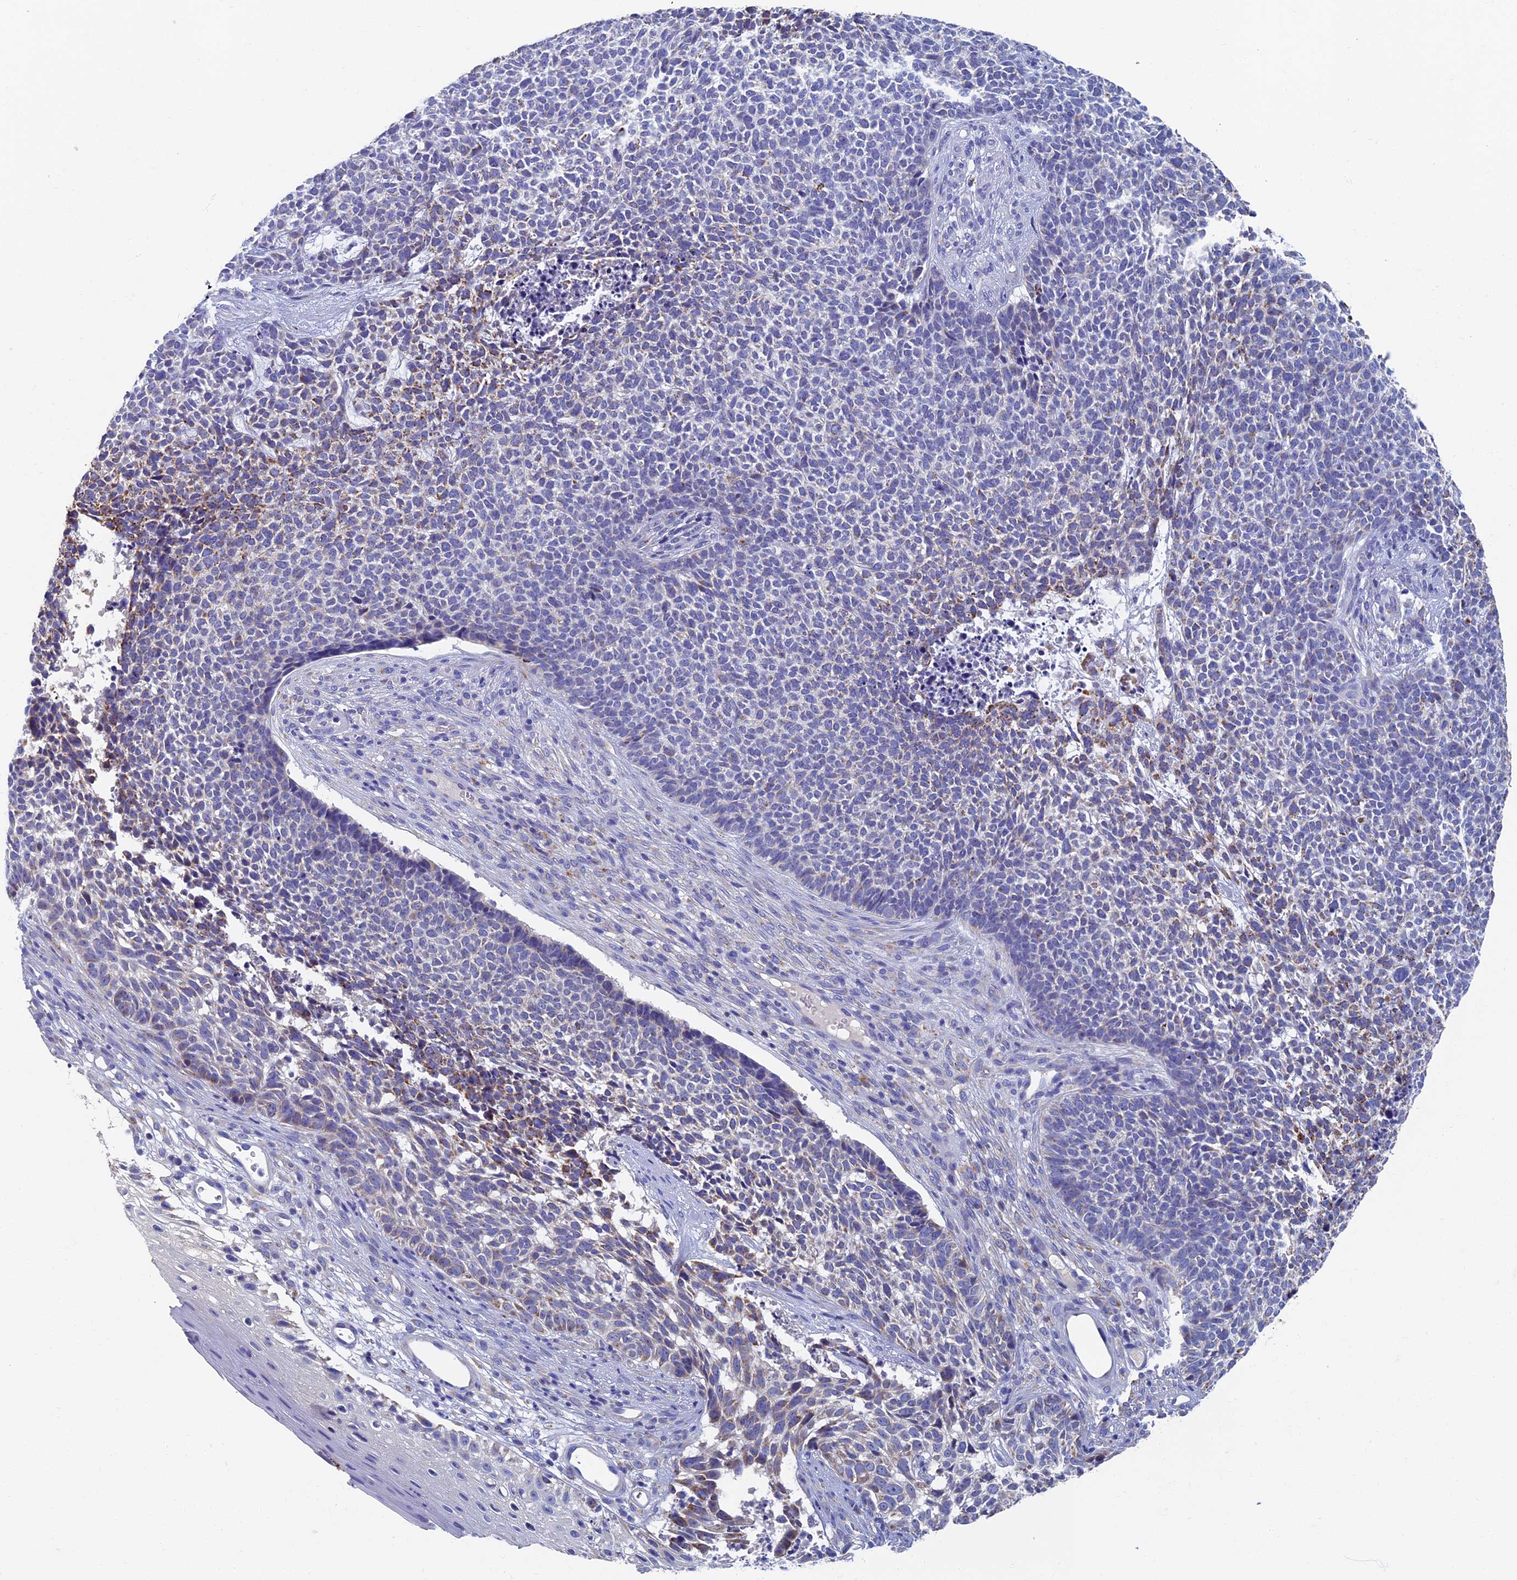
{"staining": {"intensity": "moderate", "quantity": "<25%", "location": "cytoplasmic/membranous"}, "tissue": "skin cancer", "cell_type": "Tumor cells", "image_type": "cancer", "snomed": [{"axis": "morphology", "description": "Basal cell carcinoma"}, {"axis": "topography", "description": "Skin"}], "caption": "A photomicrograph of skin cancer (basal cell carcinoma) stained for a protein shows moderate cytoplasmic/membranous brown staining in tumor cells.", "gene": "OAT", "patient": {"sex": "female", "age": 84}}